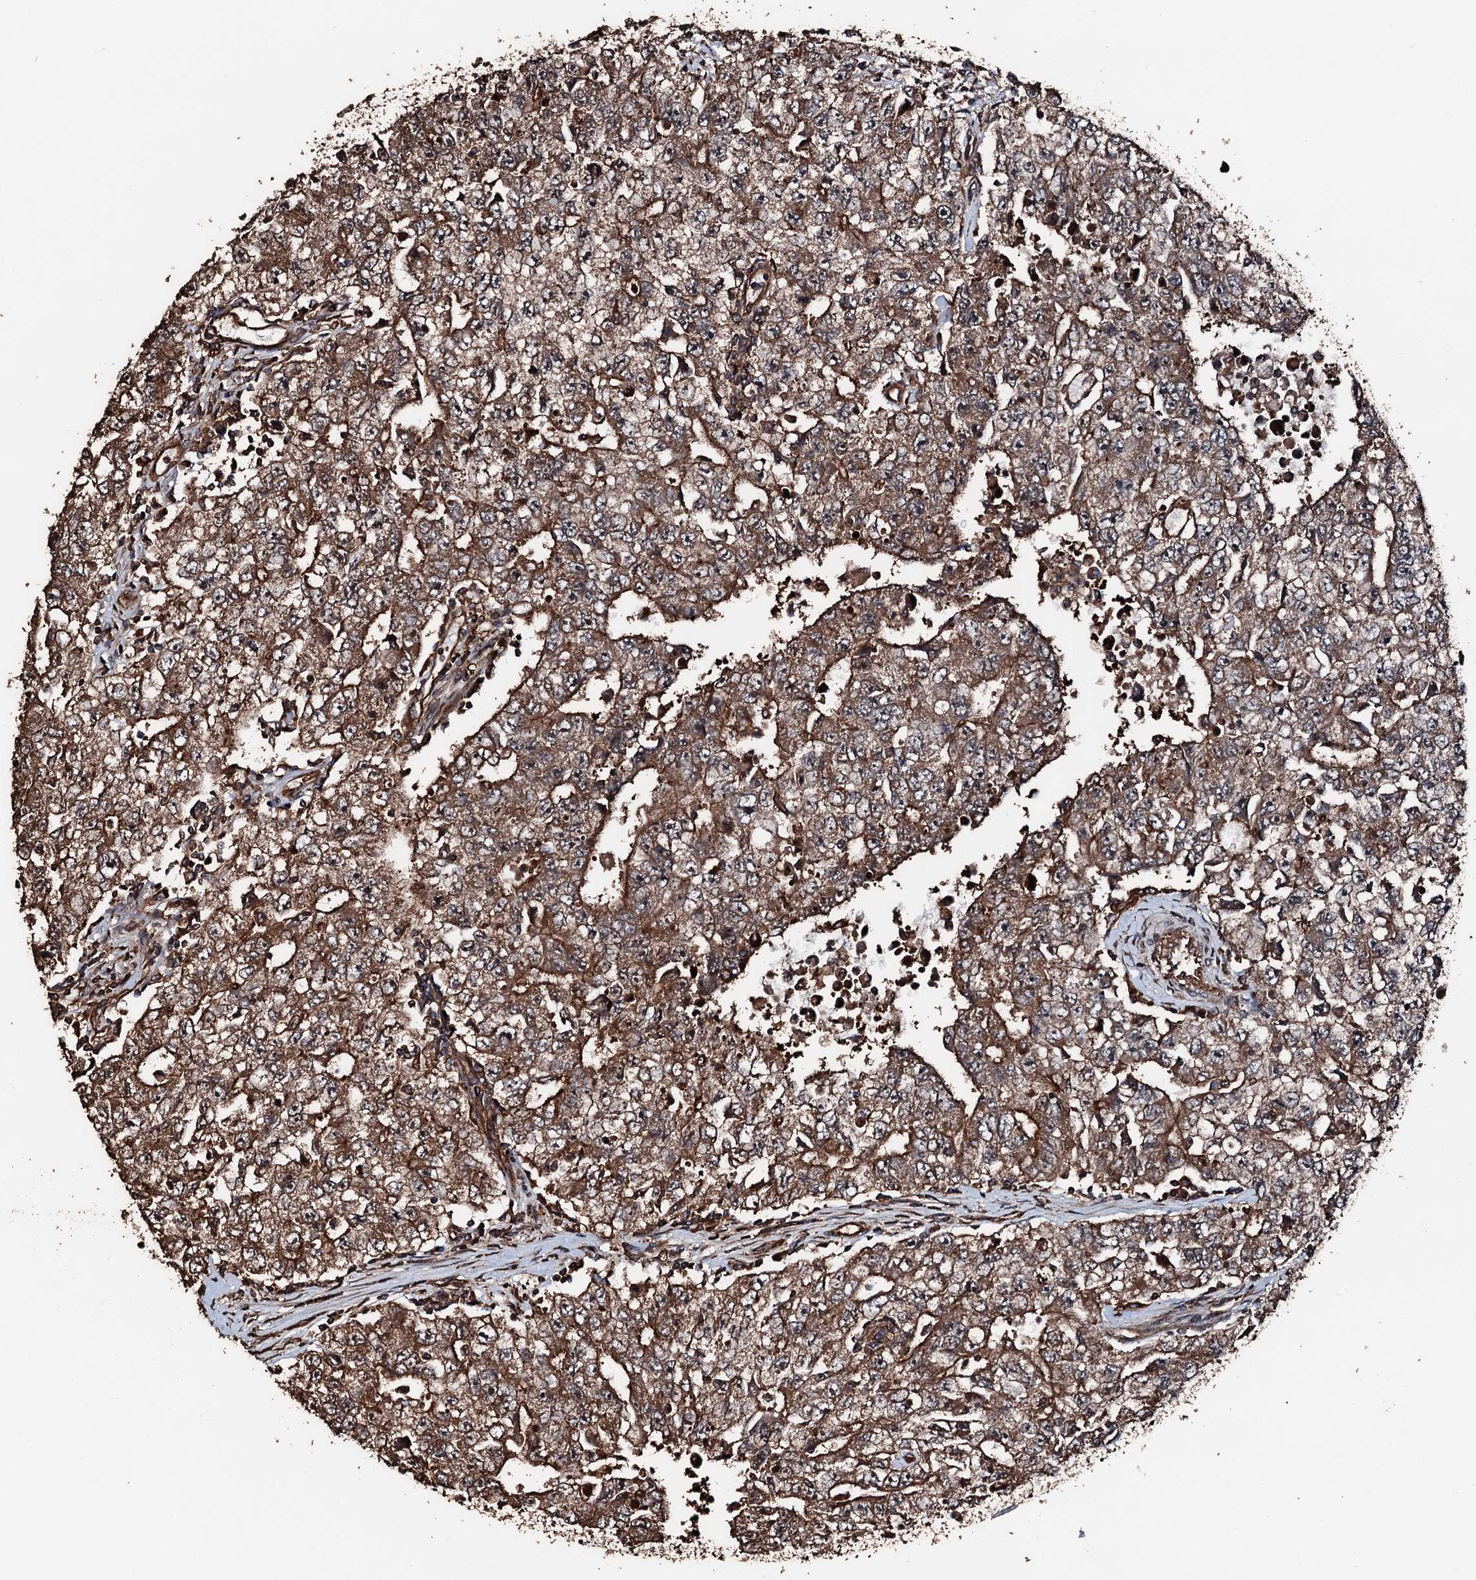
{"staining": {"intensity": "moderate", "quantity": ">75%", "location": "cytoplasmic/membranous"}, "tissue": "testis cancer", "cell_type": "Tumor cells", "image_type": "cancer", "snomed": [{"axis": "morphology", "description": "Carcinoma, Embryonal, NOS"}, {"axis": "topography", "description": "Testis"}], "caption": "A micrograph of human embryonal carcinoma (testis) stained for a protein reveals moderate cytoplasmic/membranous brown staining in tumor cells.", "gene": "KIF18A", "patient": {"sex": "male", "age": 17}}